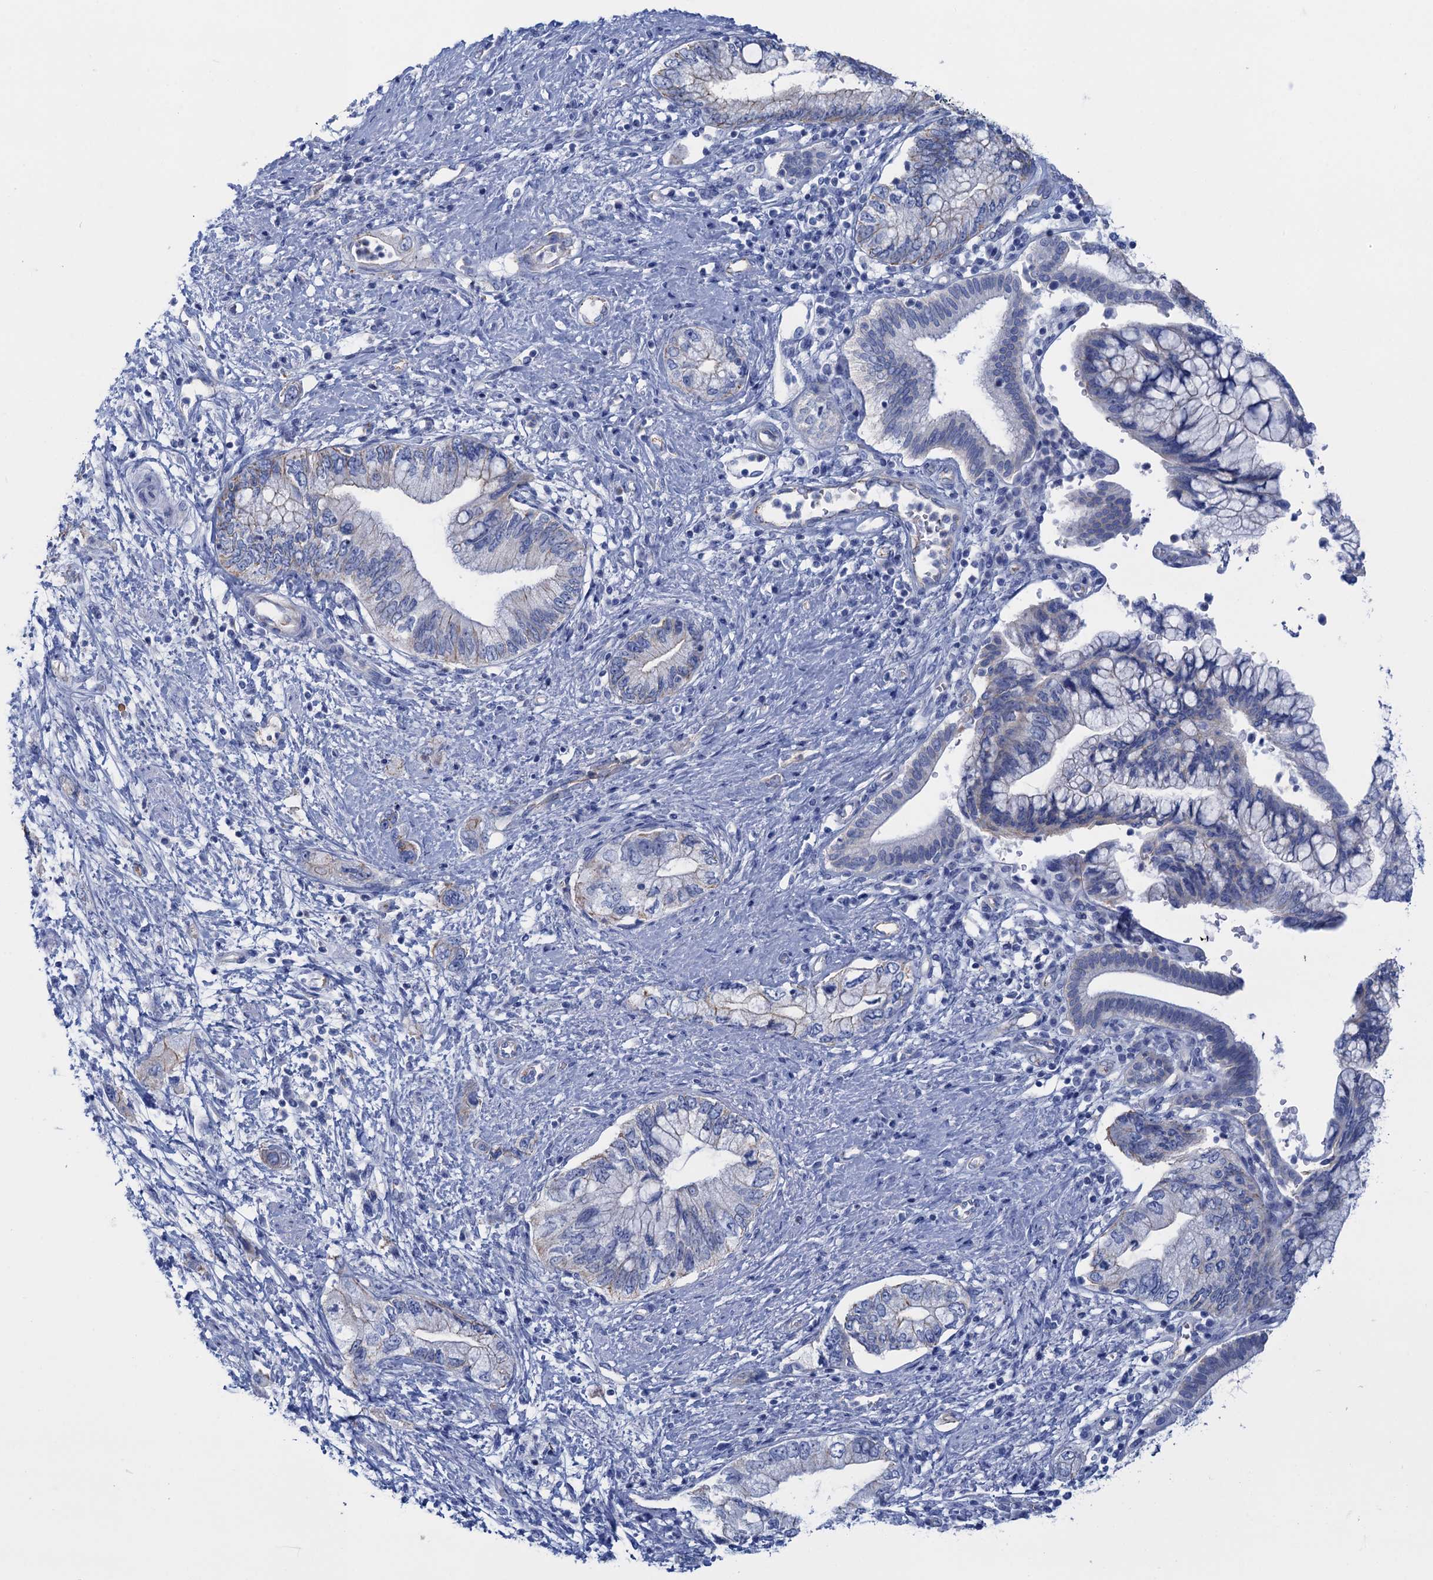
{"staining": {"intensity": "negative", "quantity": "none", "location": "none"}, "tissue": "pancreatic cancer", "cell_type": "Tumor cells", "image_type": "cancer", "snomed": [{"axis": "morphology", "description": "Adenocarcinoma, NOS"}, {"axis": "topography", "description": "Pancreas"}], "caption": "Human pancreatic adenocarcinoma stained for a protein using IHC exhibits no positivity in tumor cells.", "gene": "CALML5", "patient": {"sex": "female", "age": 73}}